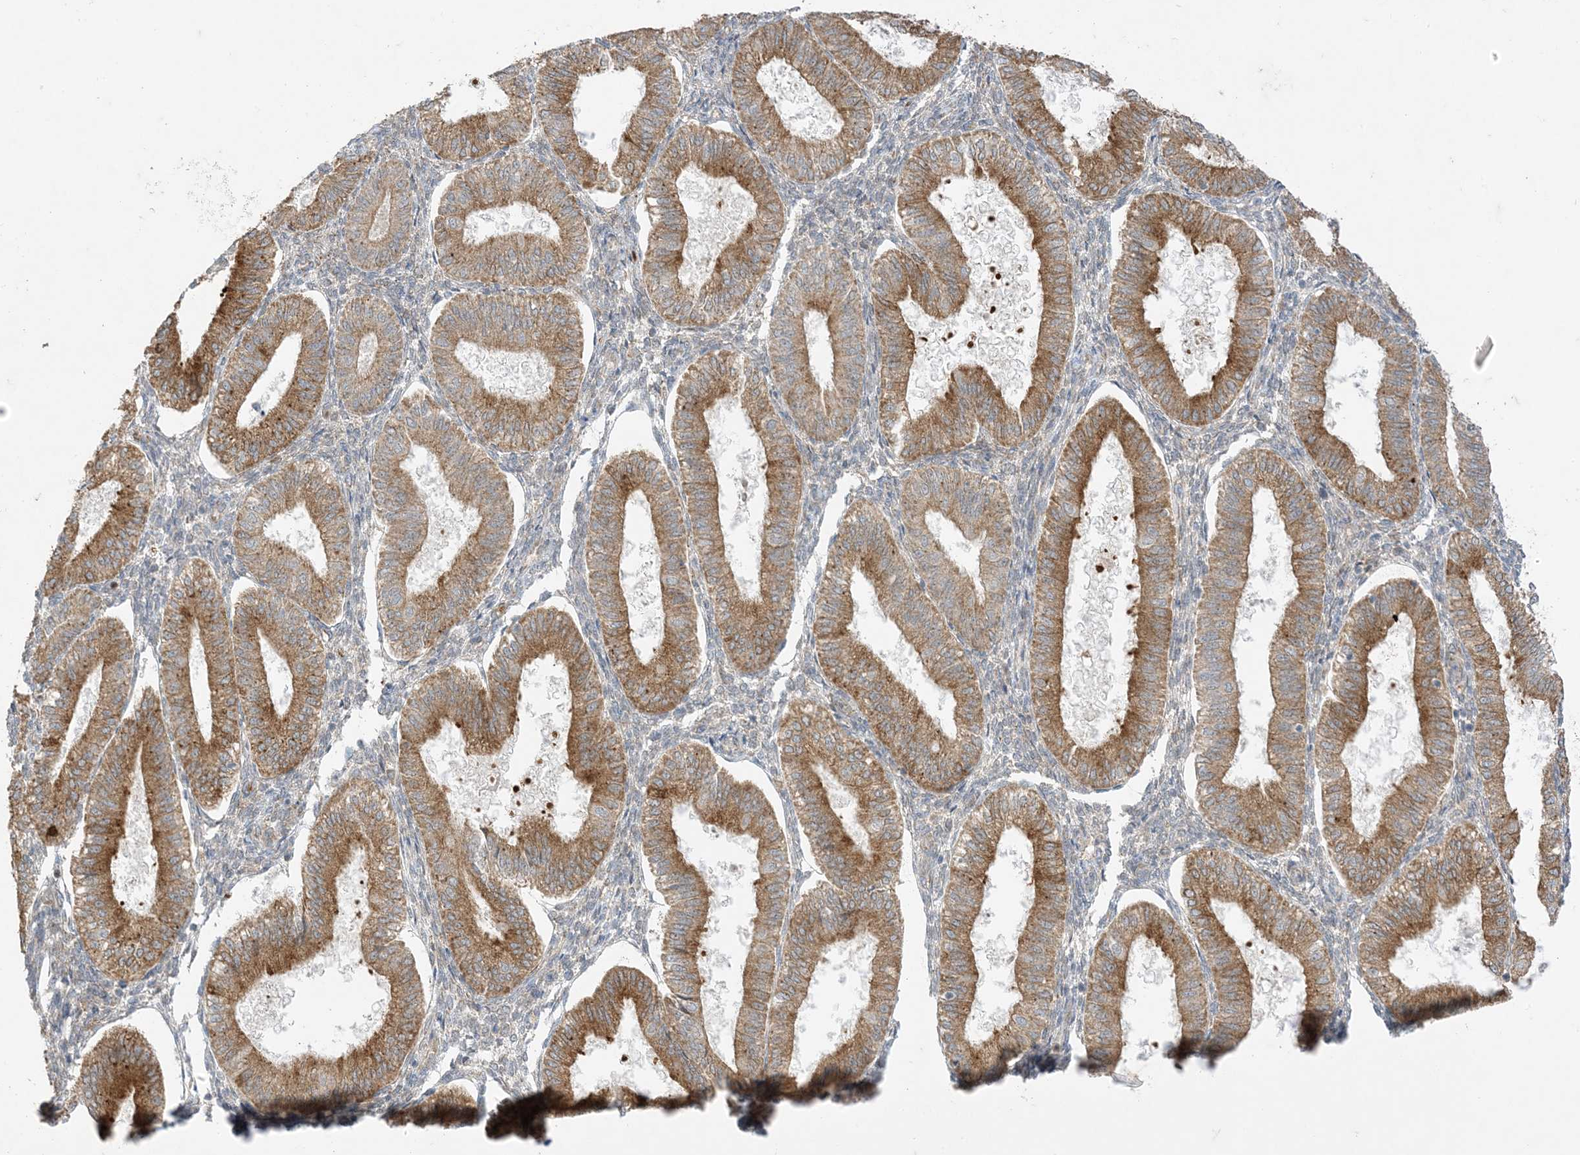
{"staining": {"intensity": "weak", "quantity": "<25%", "location": "cytoplasmic/membranous"}, "tissue": "endometrium", "cell_type": "Cells in endometrial stroma", "image_type": "normal", "snomed": [{"axis": "morphology", "description": "Normal tissue, NOS"}, {"axis": "topography", "description": "Endometrium"}], "caption": "The photomicrograph shows no significant staining in cells in endometrial stroma of endometrium. (DAB immunohistochemistry with hematoxylin counter stain).", "gene": "ODC1", "patient": {"sex": "female", "age": 39}}